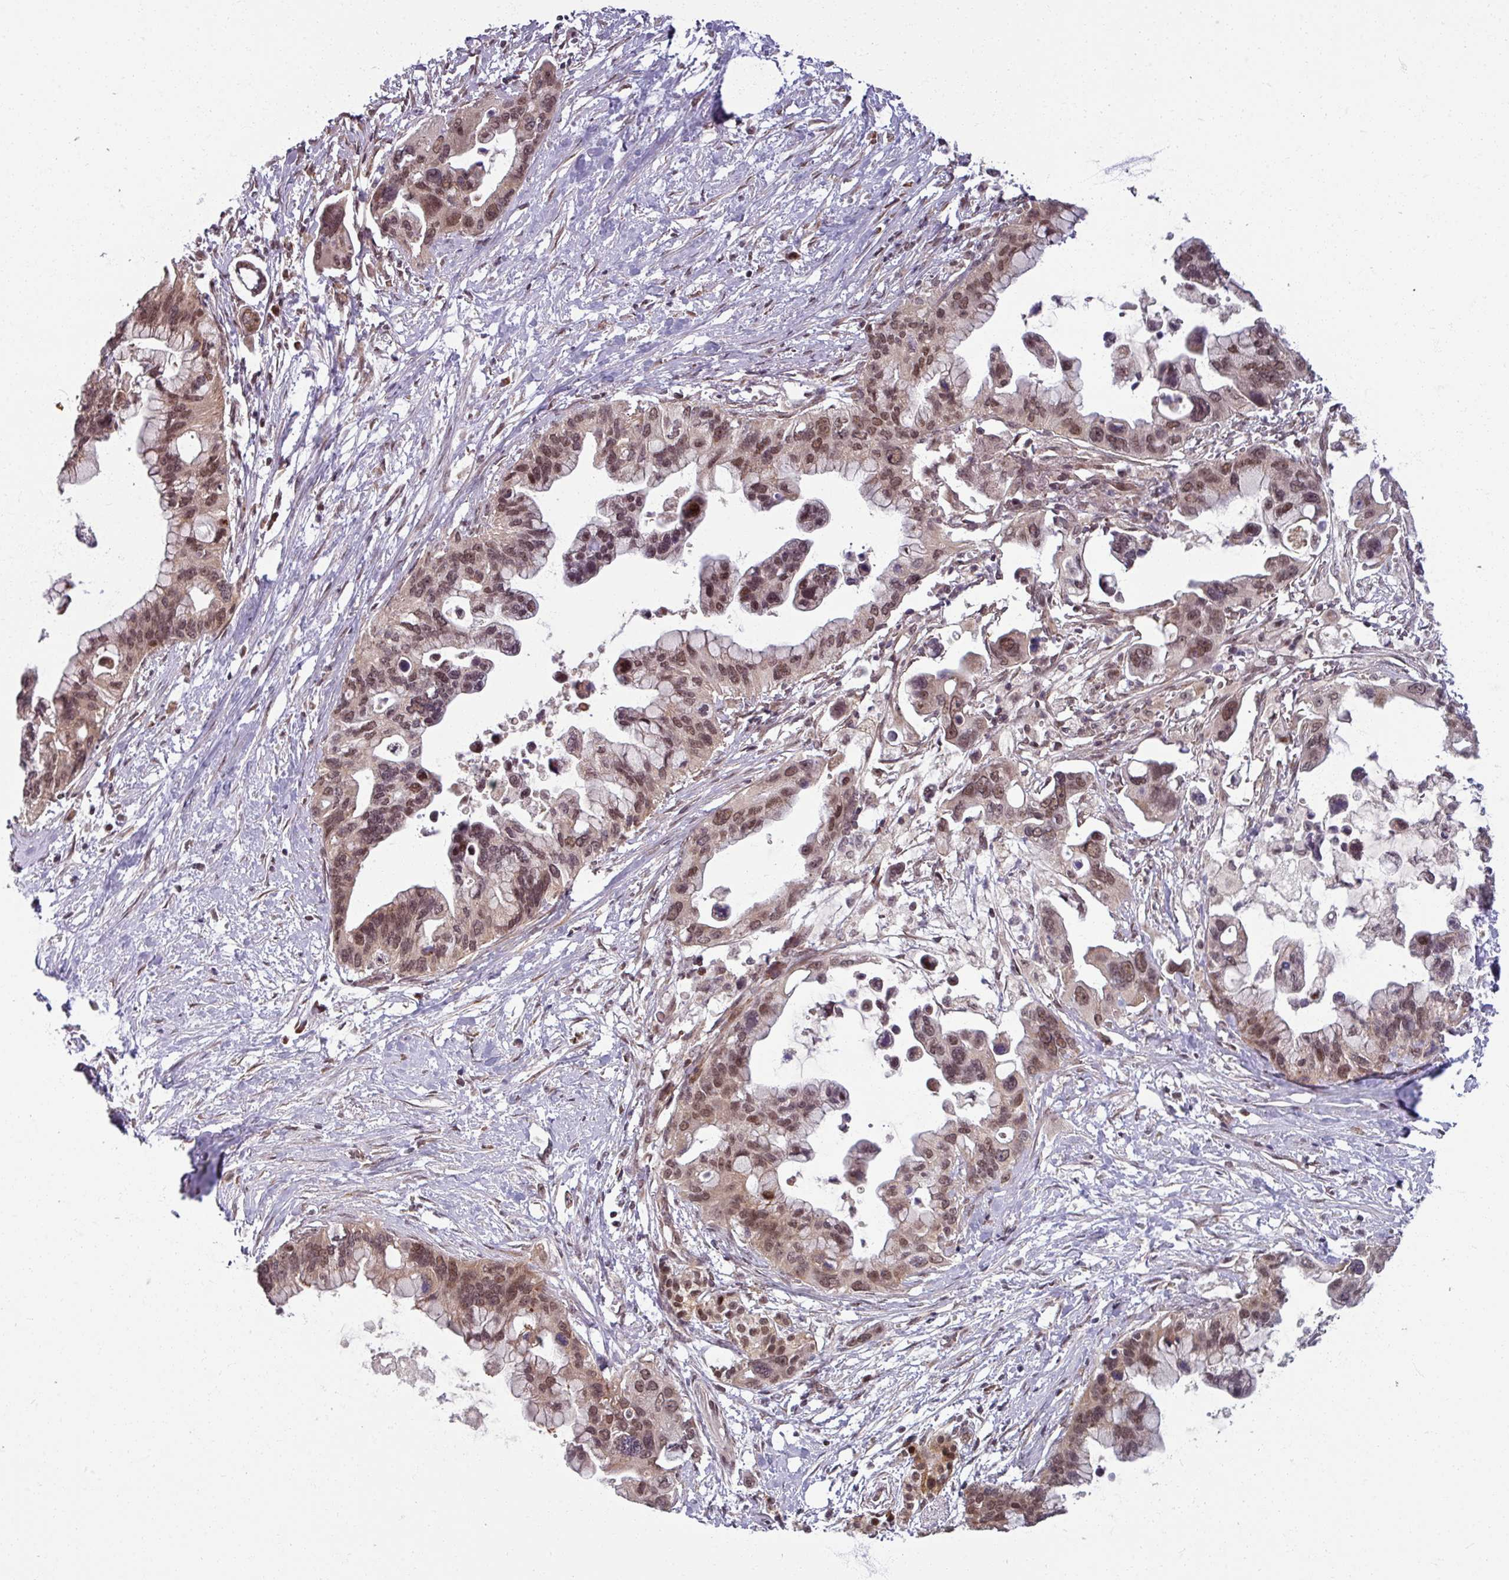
{"staining": {"intensity": "moderate", "quantity": ">75%", "location": "nuclear"}, "tissue": "pancreatic cancer", "cell_type": "Tumor cells", "image_type": "cancer", "snomed": [{"axis": "morphology", "description": "Adenocarcinoma, NOS"}, {"axis": "topography", "description": "Pancreas"}], "caption": "An image of pancreatic cancer (adenocarcinoma) stained for a protein reveals moderate nuclear brown staining in tumor cells. (Stains: DAB in brown, nuclei in blue, Microscopy: brightfield microscopy at high magnification).", "gene": "SWI5", "patient": {"sex": "female", "age": 83}}